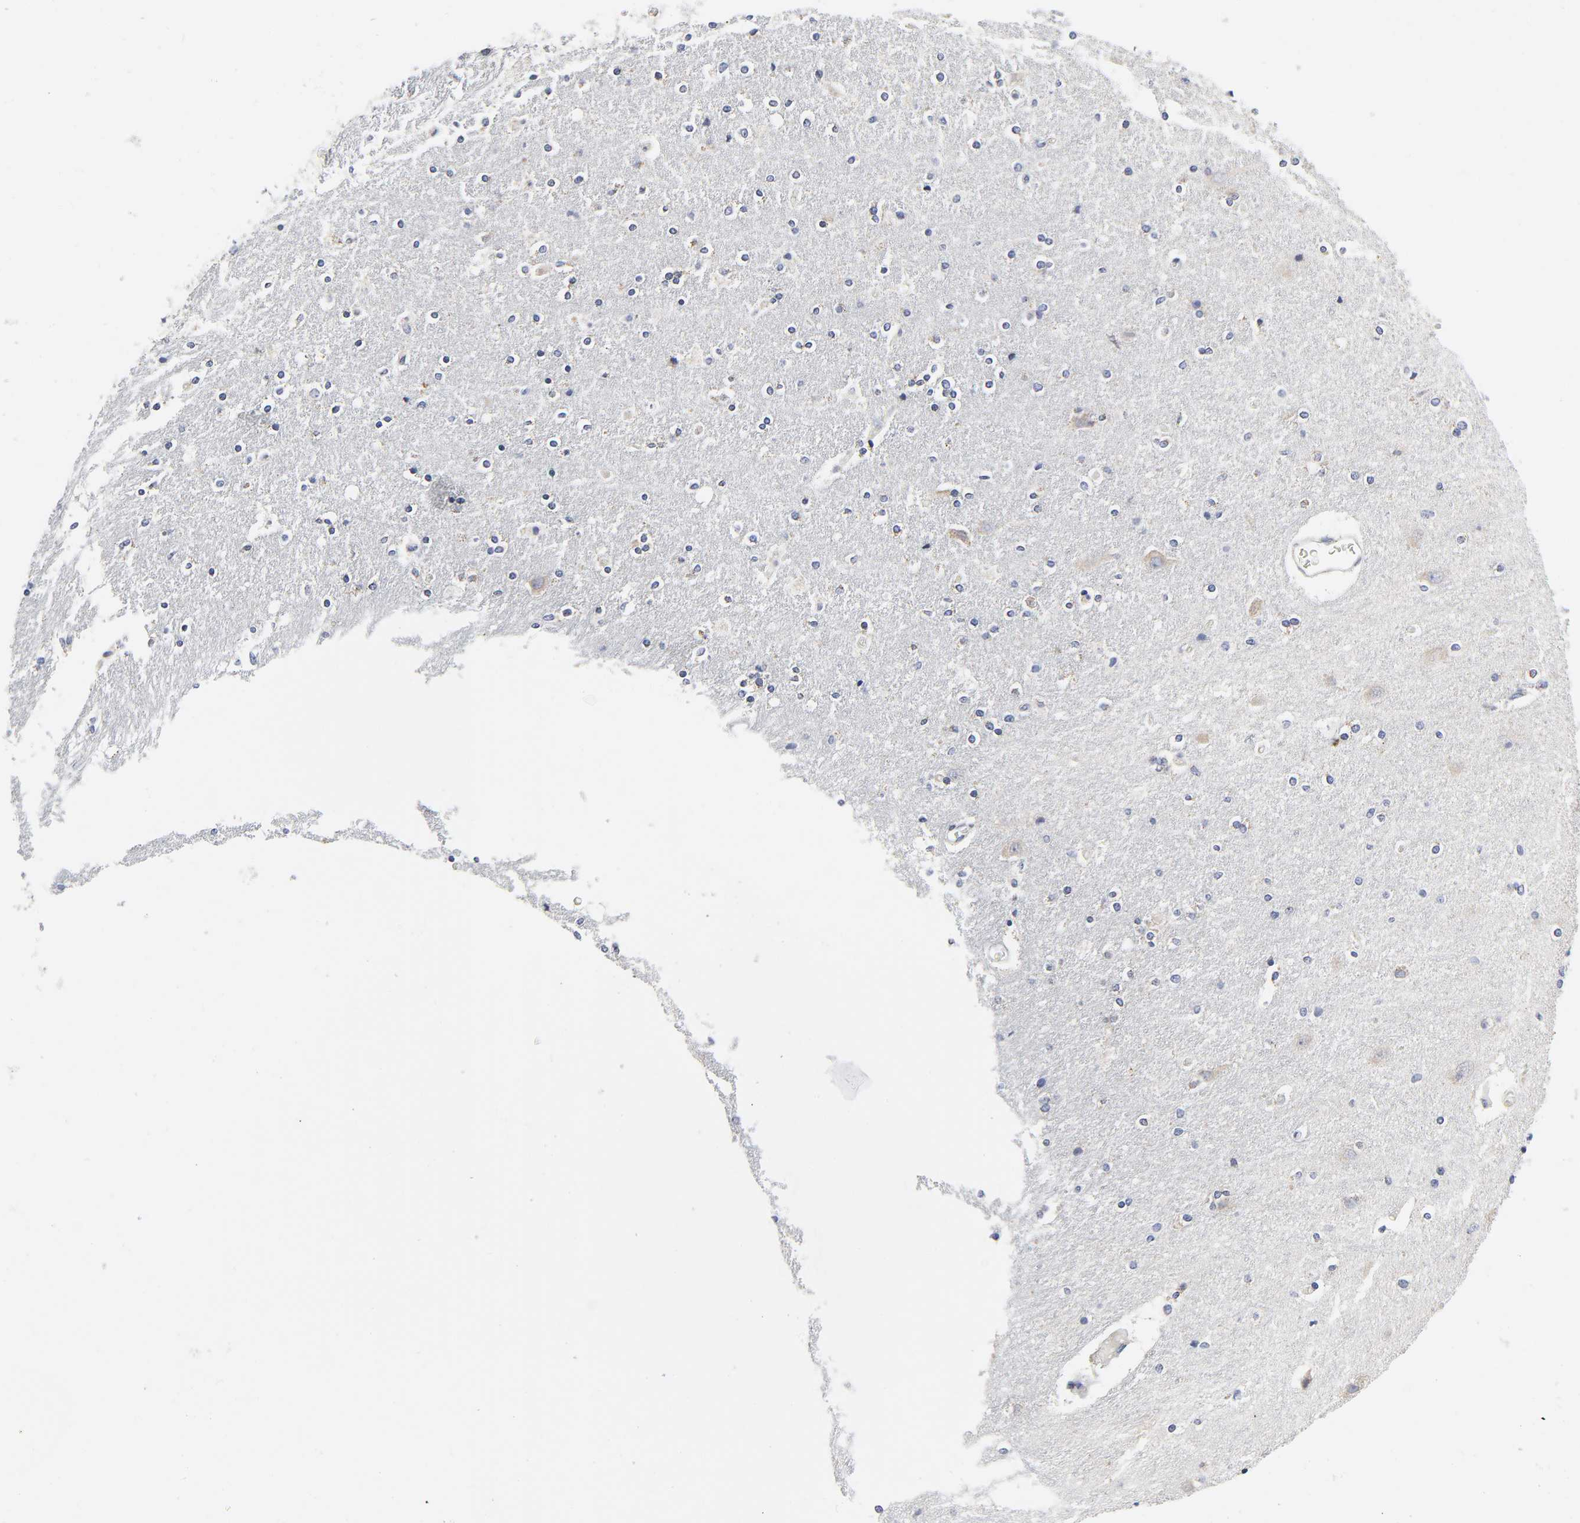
{"staining": {"intensity": "negative", "quantity": "none", "location": "none"}, "tissue": "caudate", "cell_type": "Glial cells", "image_type": "normal", "snomed": [{"axis": "morphology", "description": "Normal tissue, NOS"}, {"axis": "topography", "description": "Lateral ventricle wall"}], "caption": "Immunohistochemistry (IHC) photomicrograph of benign caudate stained for a protein (brown), which exhibits no positivity in glial cells. (Immunohistochemistry (IHC), brightfield microscopy, high magnification).", "gene": "AOPEP", "patient": {"sex": "female", "age": 54}}